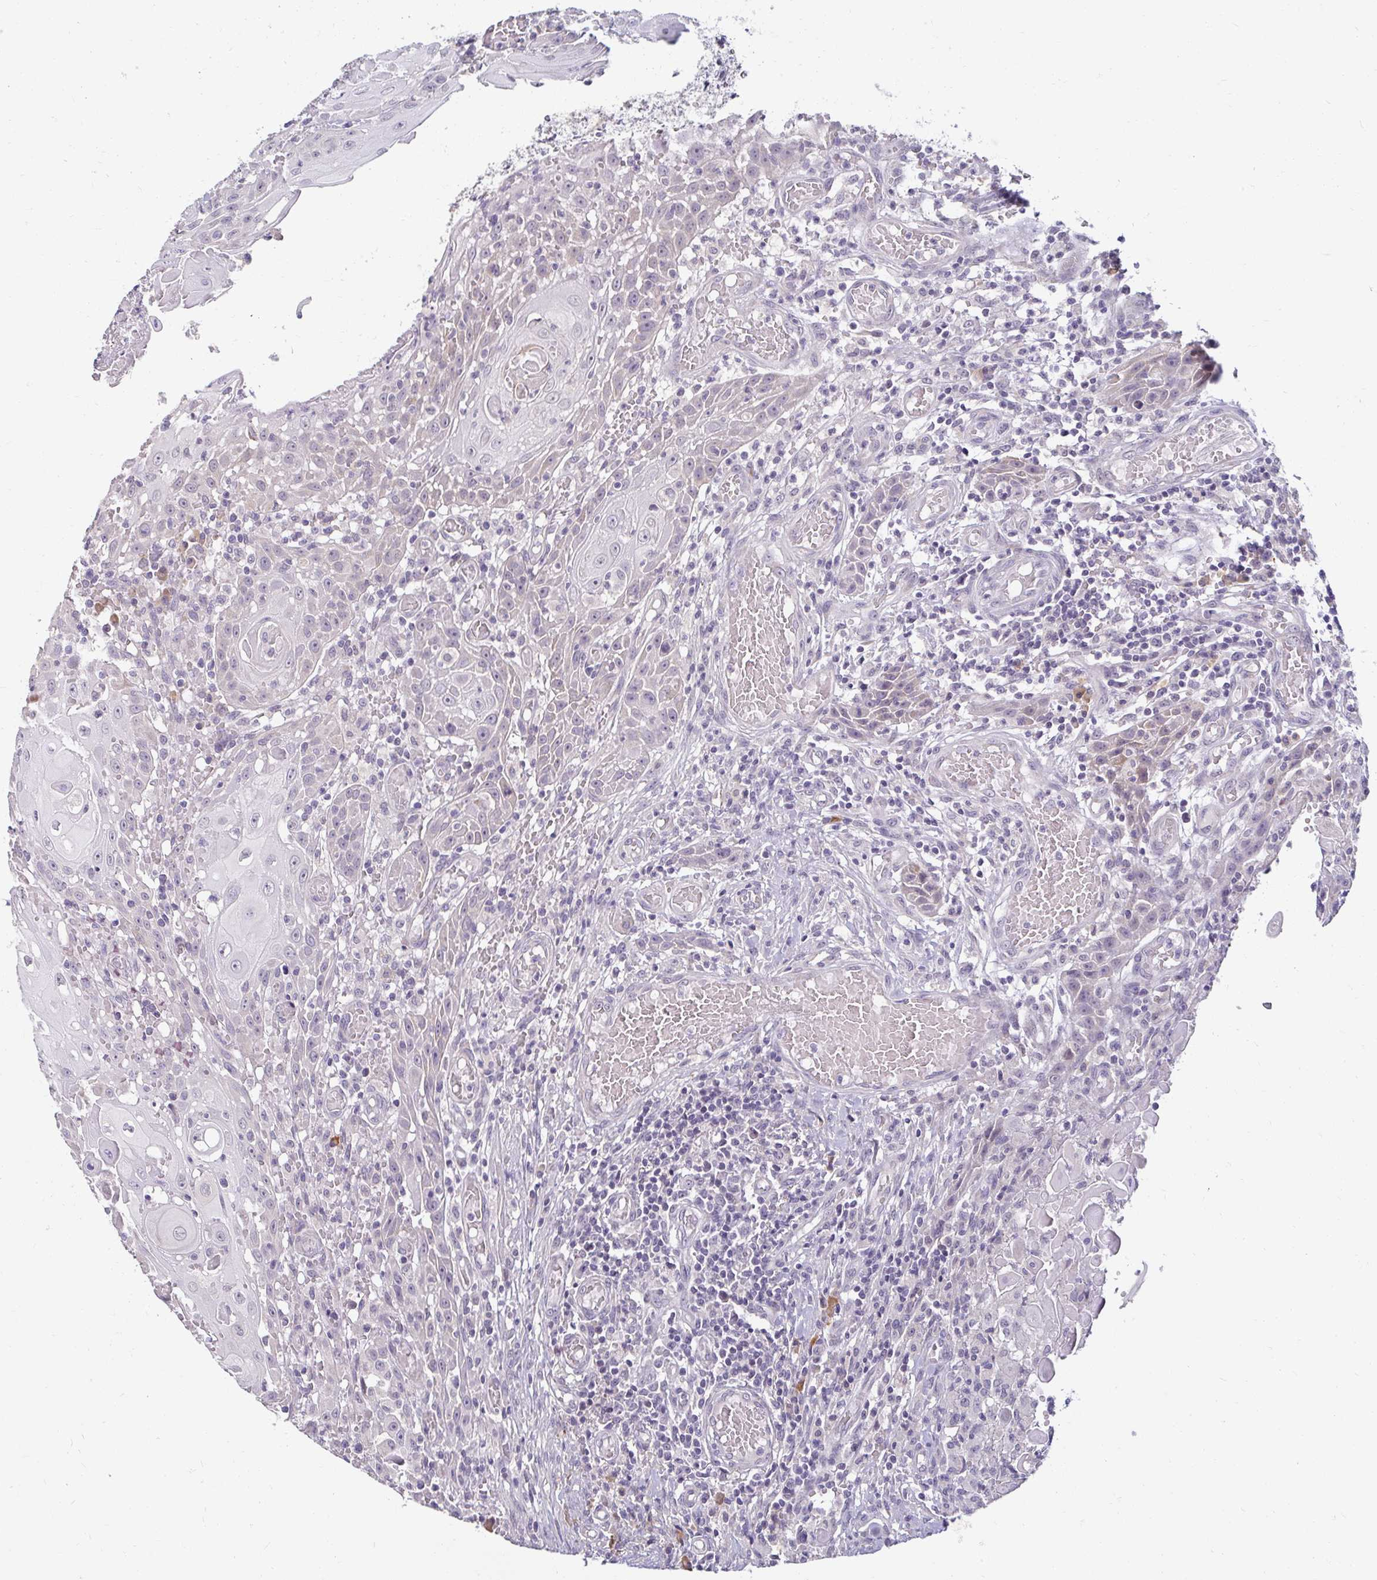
{"staining": {"intensity": "negative", "quantity": "none", "location": "none"}, "tissue": "head and neck cancer", "cell_type": "Tumor cells", "image_type": "cancer", "snomed": [{"axis": "morphology", "description": "Normal tissue, NOS"}, {"axis": "morphology", "description": "Squamous cell carcinoma, NOS"}, {"axis": "topography", "description": "Oral tissue"}, {"axis": "topography", "description": "Head-Neck"}], "caption": "High power microscopy image of an immunohistochemistry (IHC) image of head and neck squamous cell carcinoma, revealing no significant positivity in tumor cells.", "gene": "DDN", "patient": {"sex": "female", "age": 55}}